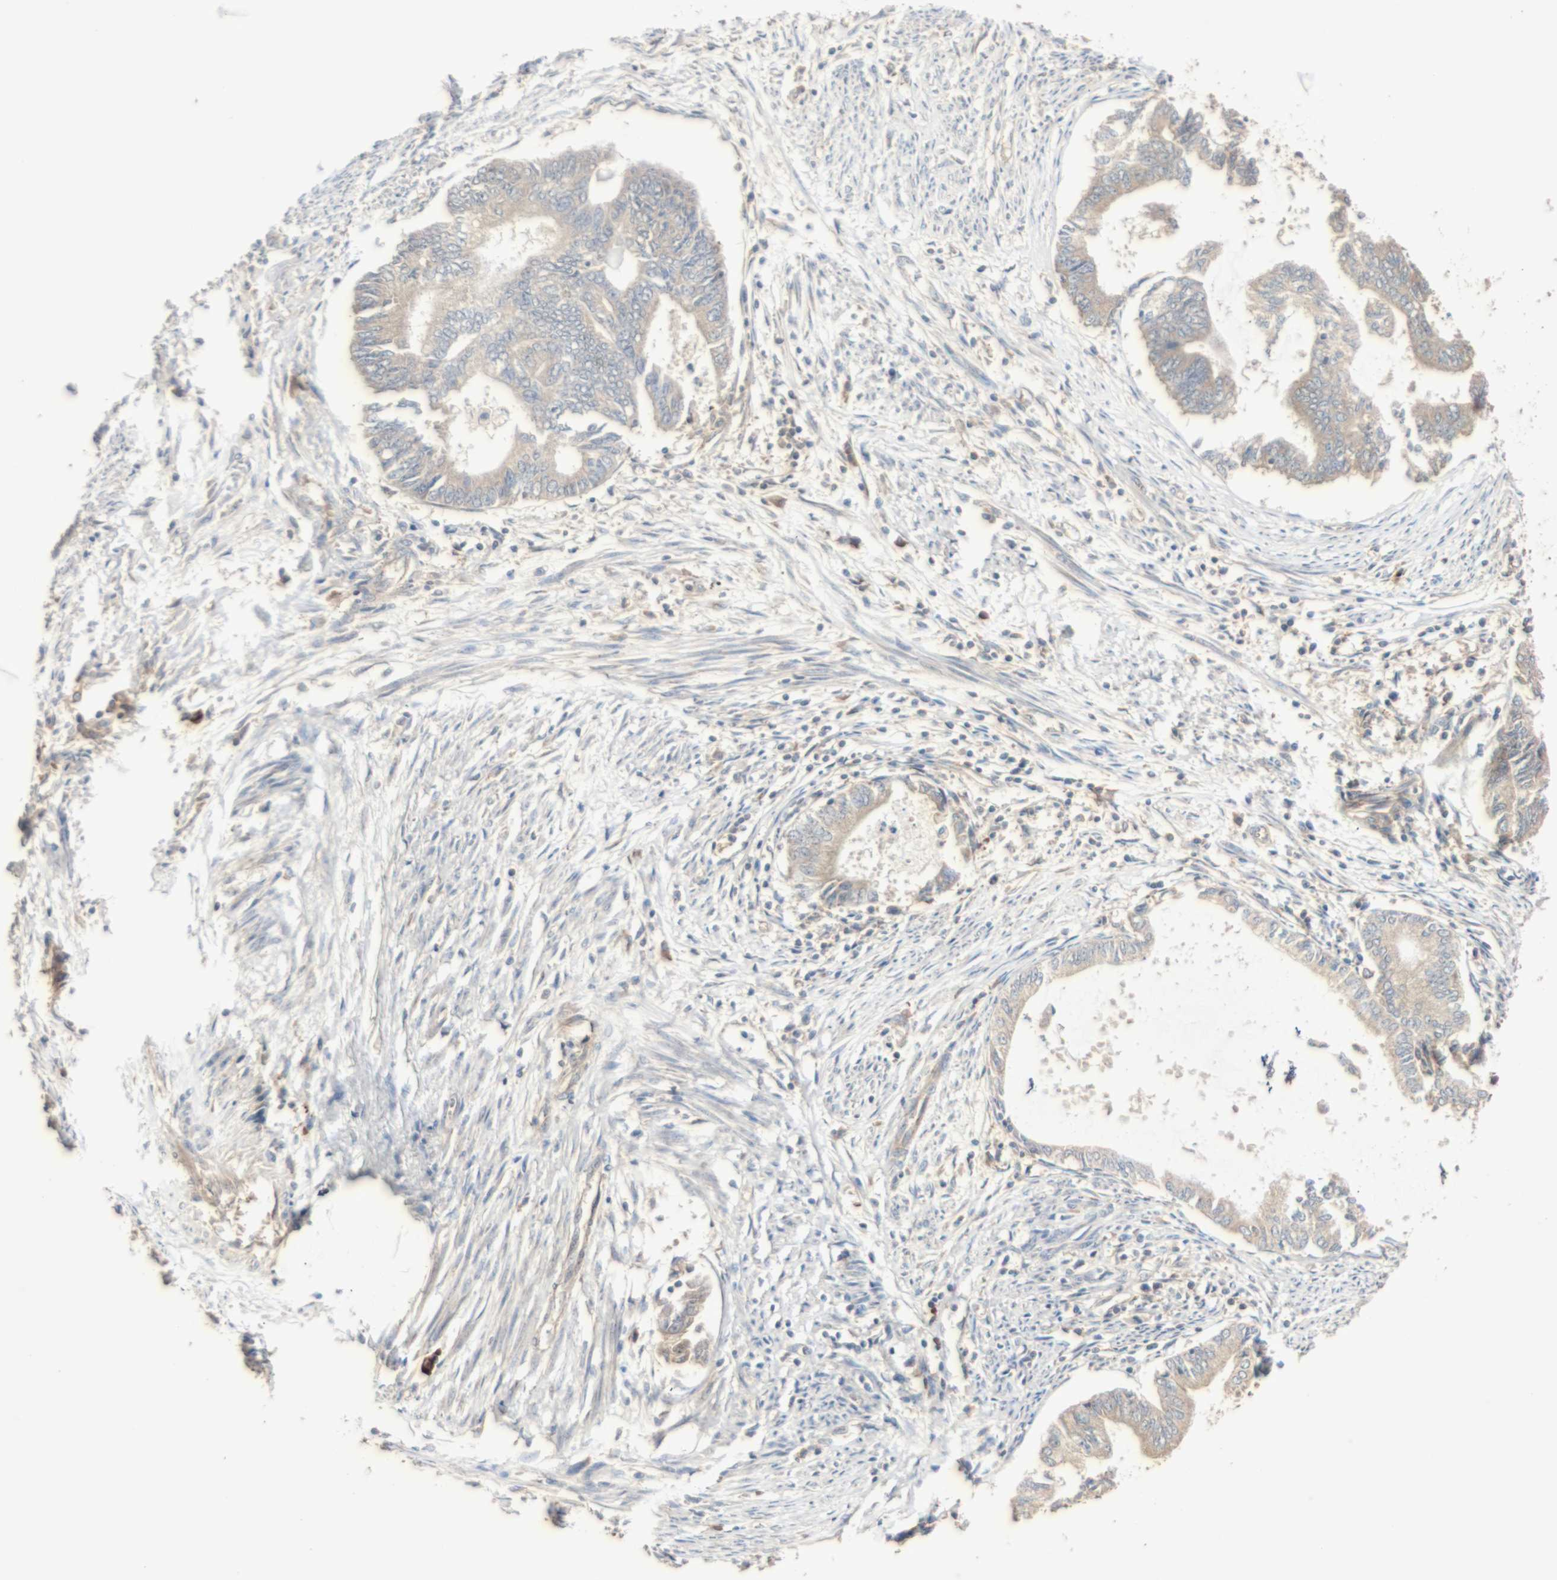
{"staining": {"intensity": "weak", "quantity": ">75%", "location": "cytoplasmic/membranous"}, "tissue": "endometrial cancer", "cell_type": "Tumor cells", "image_type": "cancer", "snomed": [{"axis": "morphology", "description": "Adenocarcinoma, NOS"}, {"axis": "topography", "description": "Endometrium"}], "caption": "This is a micrograph of IHC staining of adenocarcinoma (endometrial), which shows weak positivity in the cytoplasmic/membranous of tumor cells.", "gene": "GALK1", "patient": {"sex": "female", "age": 86}}